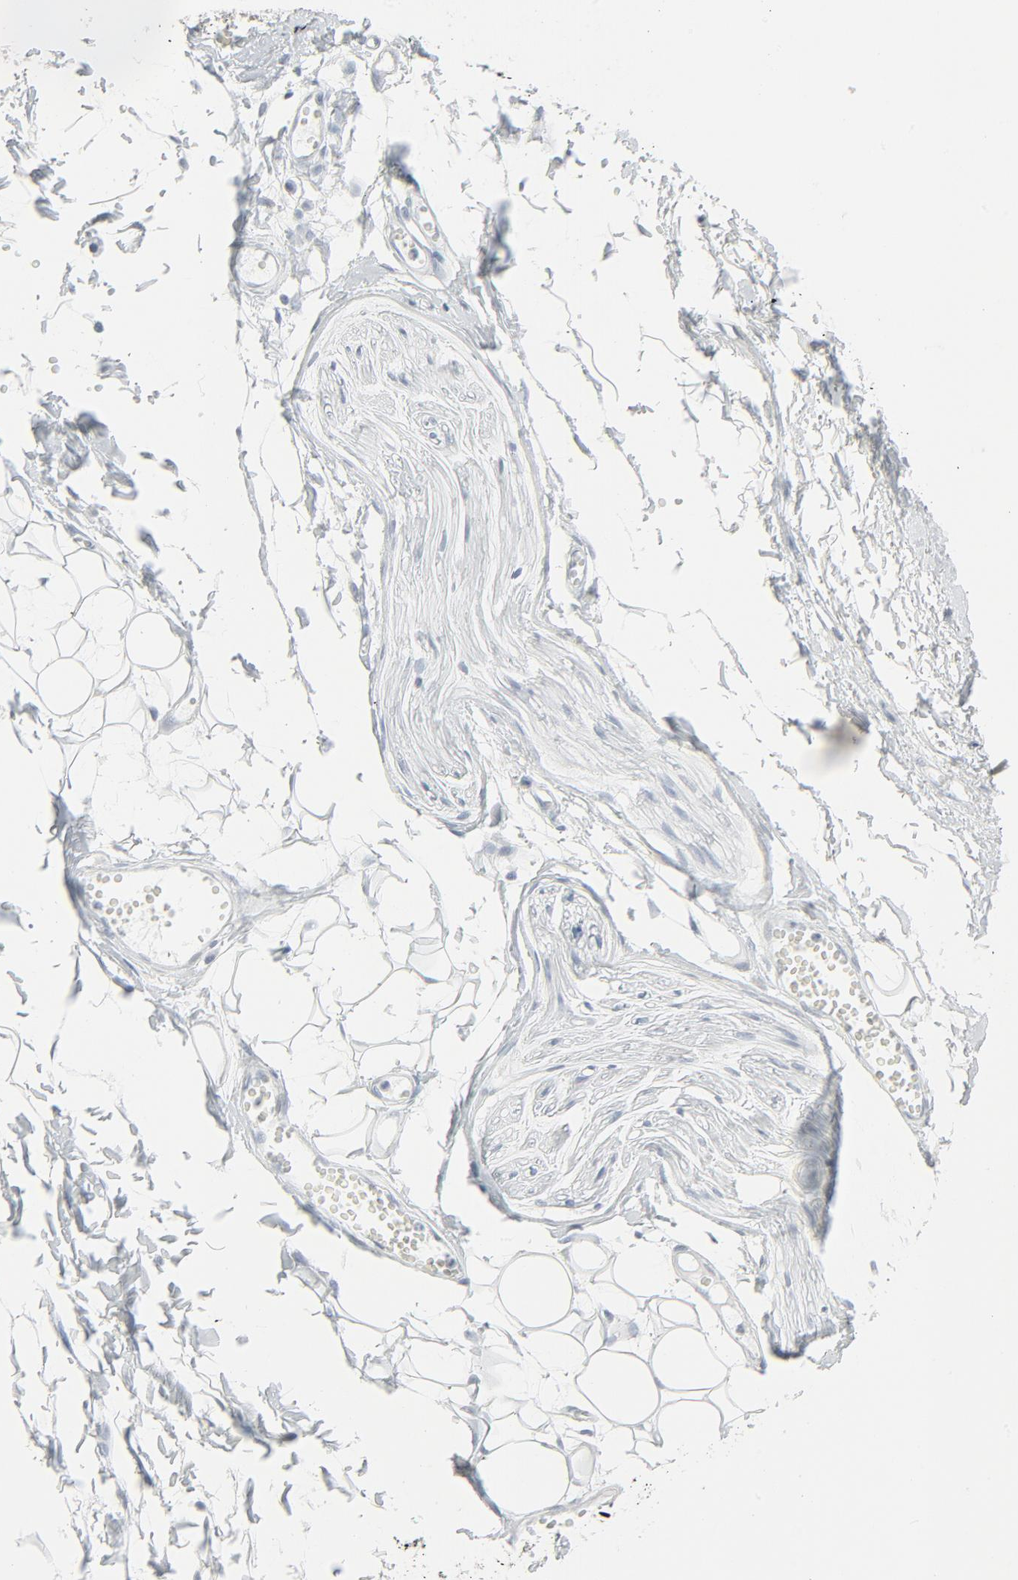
{"staining": {"intensity": "negative", "quantity": "none", "location": "none"}, "tissue": "adipose tissue", "cell_type": "Adipocytes", "image_type": "normal", "snomed": [{"axis": "morphology", "description": "Normal tissue, NOS"}, {"axis": "morphology", "description": "Inflammation, NOS"}, {"axis": "topography", "description": "Vascular tissue"}, {"axis": "topography", "description": "Salivary gland"}], "caption": "Immunohistochemistry (IHC) of normal adipose tissue shows no staining in adipocytes. (DAB IHC, high magnification).", "gene": "FGFR3", "patient": {"sex": "female", "age": 75}}